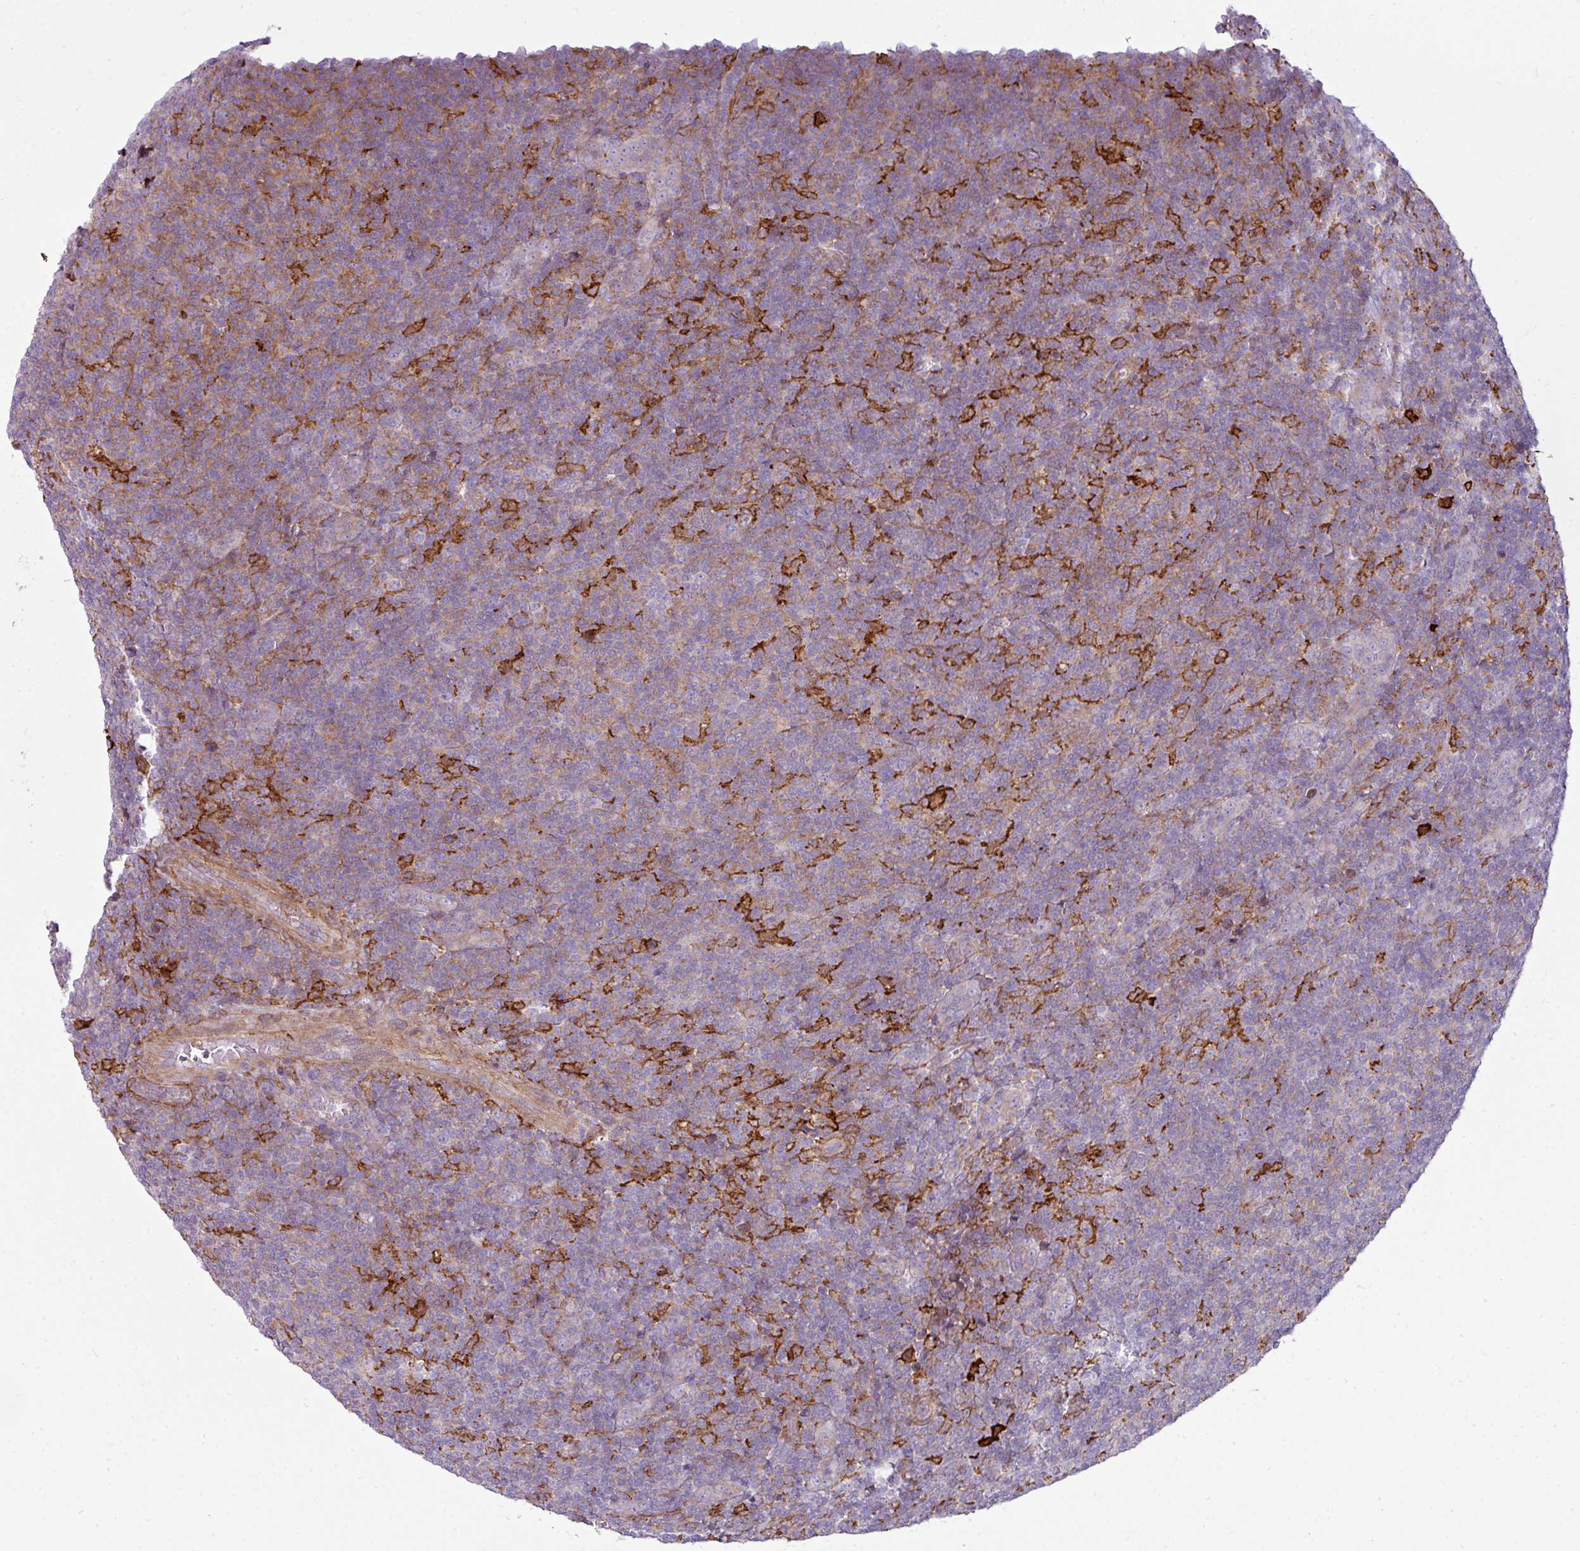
{"staining": {"intensity": "weak", "quantity": "25%-75%", "location": "cytoplasmic/membranous"}, "tissue": "lymphoma", "cell_type": "Tumor cells", "image_type": "cancer", "snomed": [{"axis": "morphology", "description": "Malignant lymphoma, non-Hodgkin's type, Low grade"}, {"axis": "topography", "description": "Lymph node"}], "caption": "A histopathology image showing weak cytoplasmic/membranous expression in approximately 25%-75% of tumor cells in lymphoma, as visualized by brown immunohistochemical staining.", "gene": "COL8A1", "patient": {"sex": "male", "age": 66}}